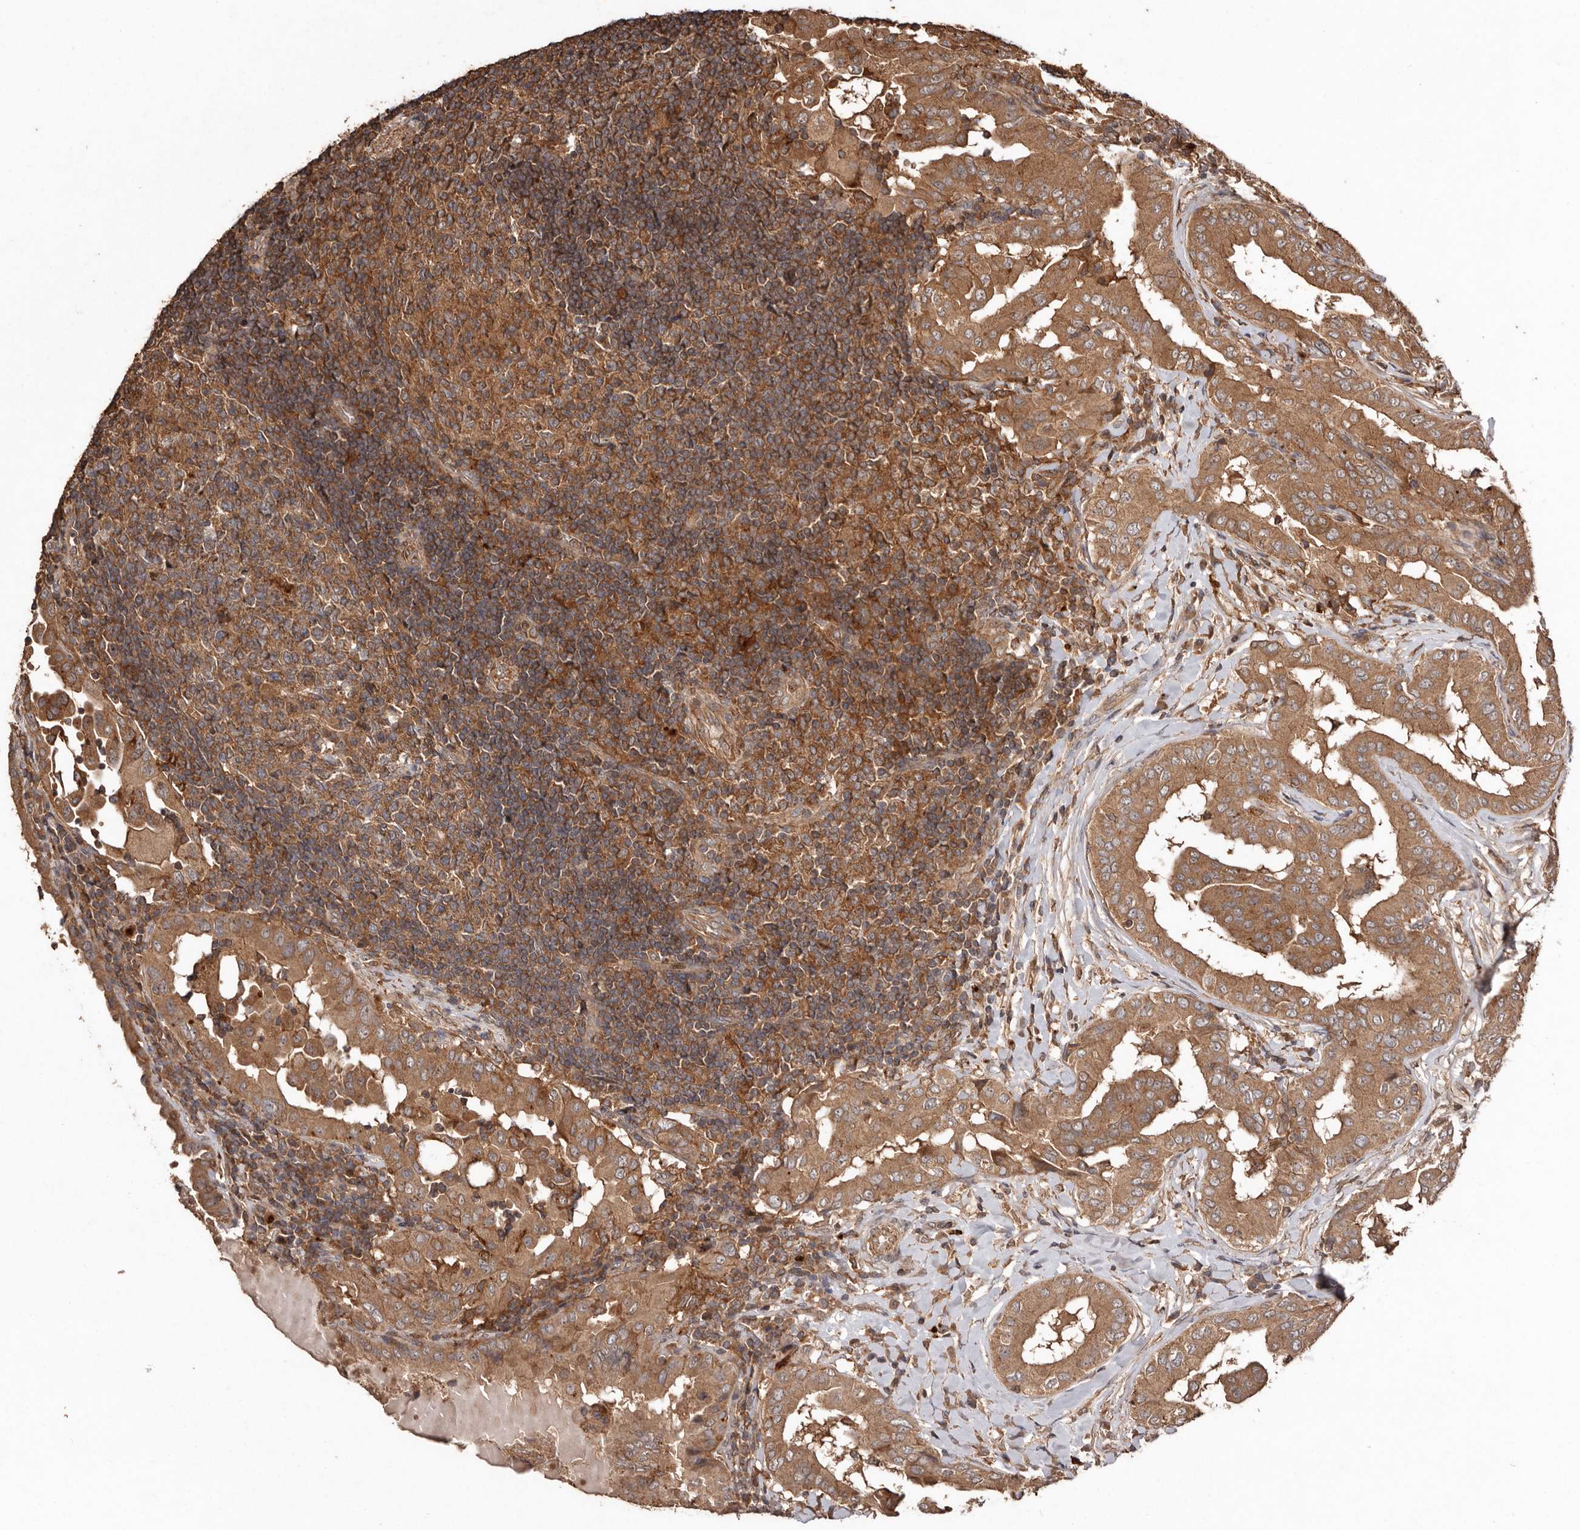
{"staining": {"intensity": "moderate", "quantity": ">75%", "location": "cytoplasmic/membranous"}, "tissue": "thyroid cancer", "cell_type": "Tumor cells", "image_type": "cancer", "snomed": [{"axis": "morphology", "description": "Papillary adenocarcinoma, NOS"}, {"axis": "topography", "description": "Thyroid gland"}], "caption": "The photomicrograph displays immunohistochemical staining of thyroid cancer. There is moderate cytoplasmic/membranous positivity is seen in about >75% of tumor cells. (DAB (3,3'-diaminobenzidine) = brown stain, brightfield microscopy at high magnification).", "gene": "RWDD1", "patient": {"sex": "male", "age": 33}}